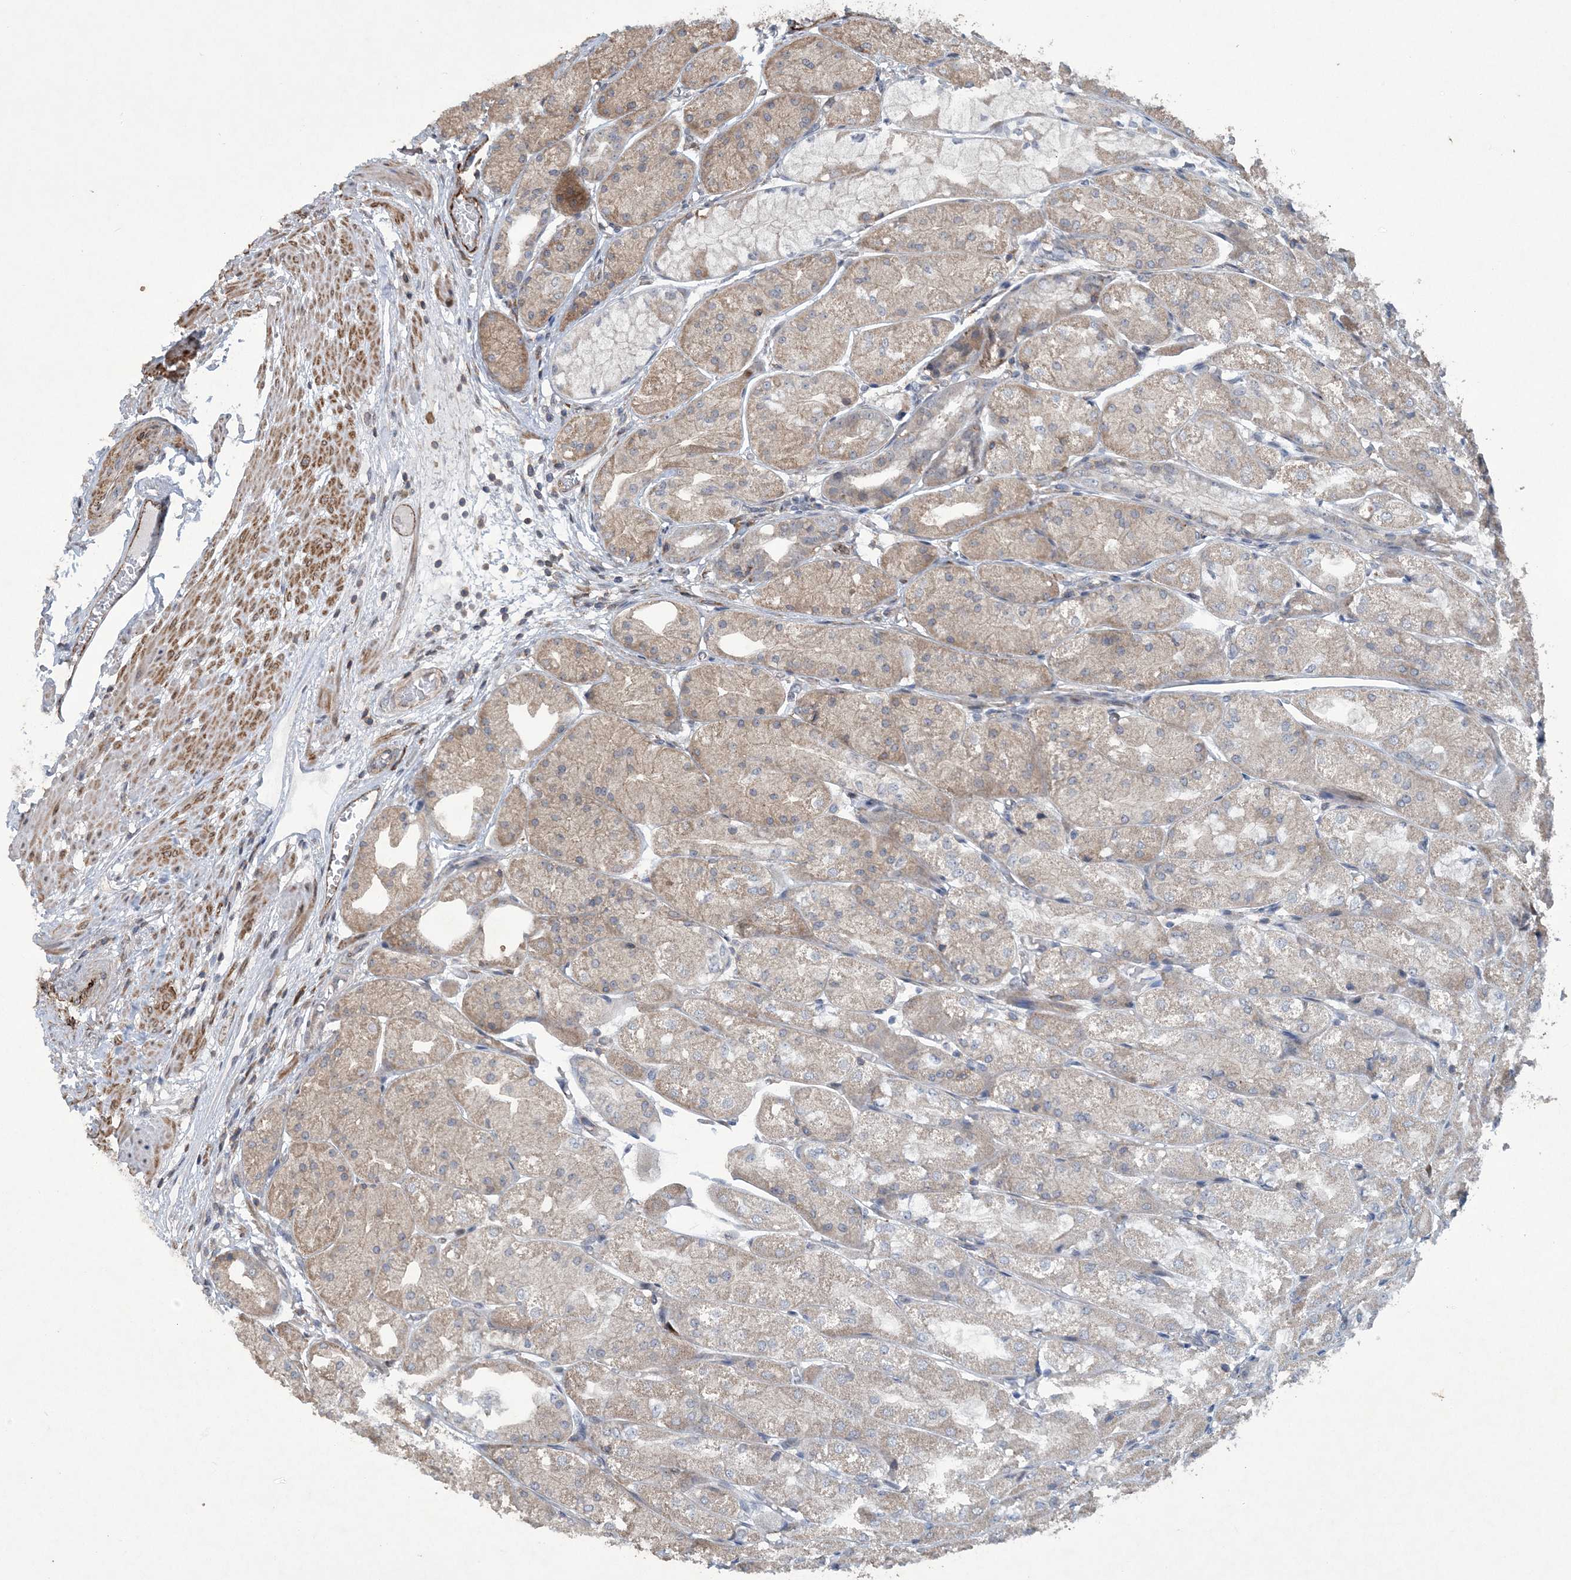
{"staining": {"intensity": "moderate", "quantity": "<25%", "location": "cytoplasmic/membranous"}, "tissue": "stomach", "cell_type": "Glandular cells", "image_type": "normal", "snomed": [{"axis": "morphology", "description": "Normal tissue, NOS"}, {"axis": "topography", "description": "Stomach, upper"}], "caption": "DAB (3,3'-diaminobenzidine) immunohistochemical staining of normal human stomach shows moderate cytoplasmic/membranous protein expression in approximately <25% of glandular cells. (DAB IHC with brightfield microscopy, high magnification).", "gene": "N4BP2", "patient": {"sex": "male", "age": 72}}